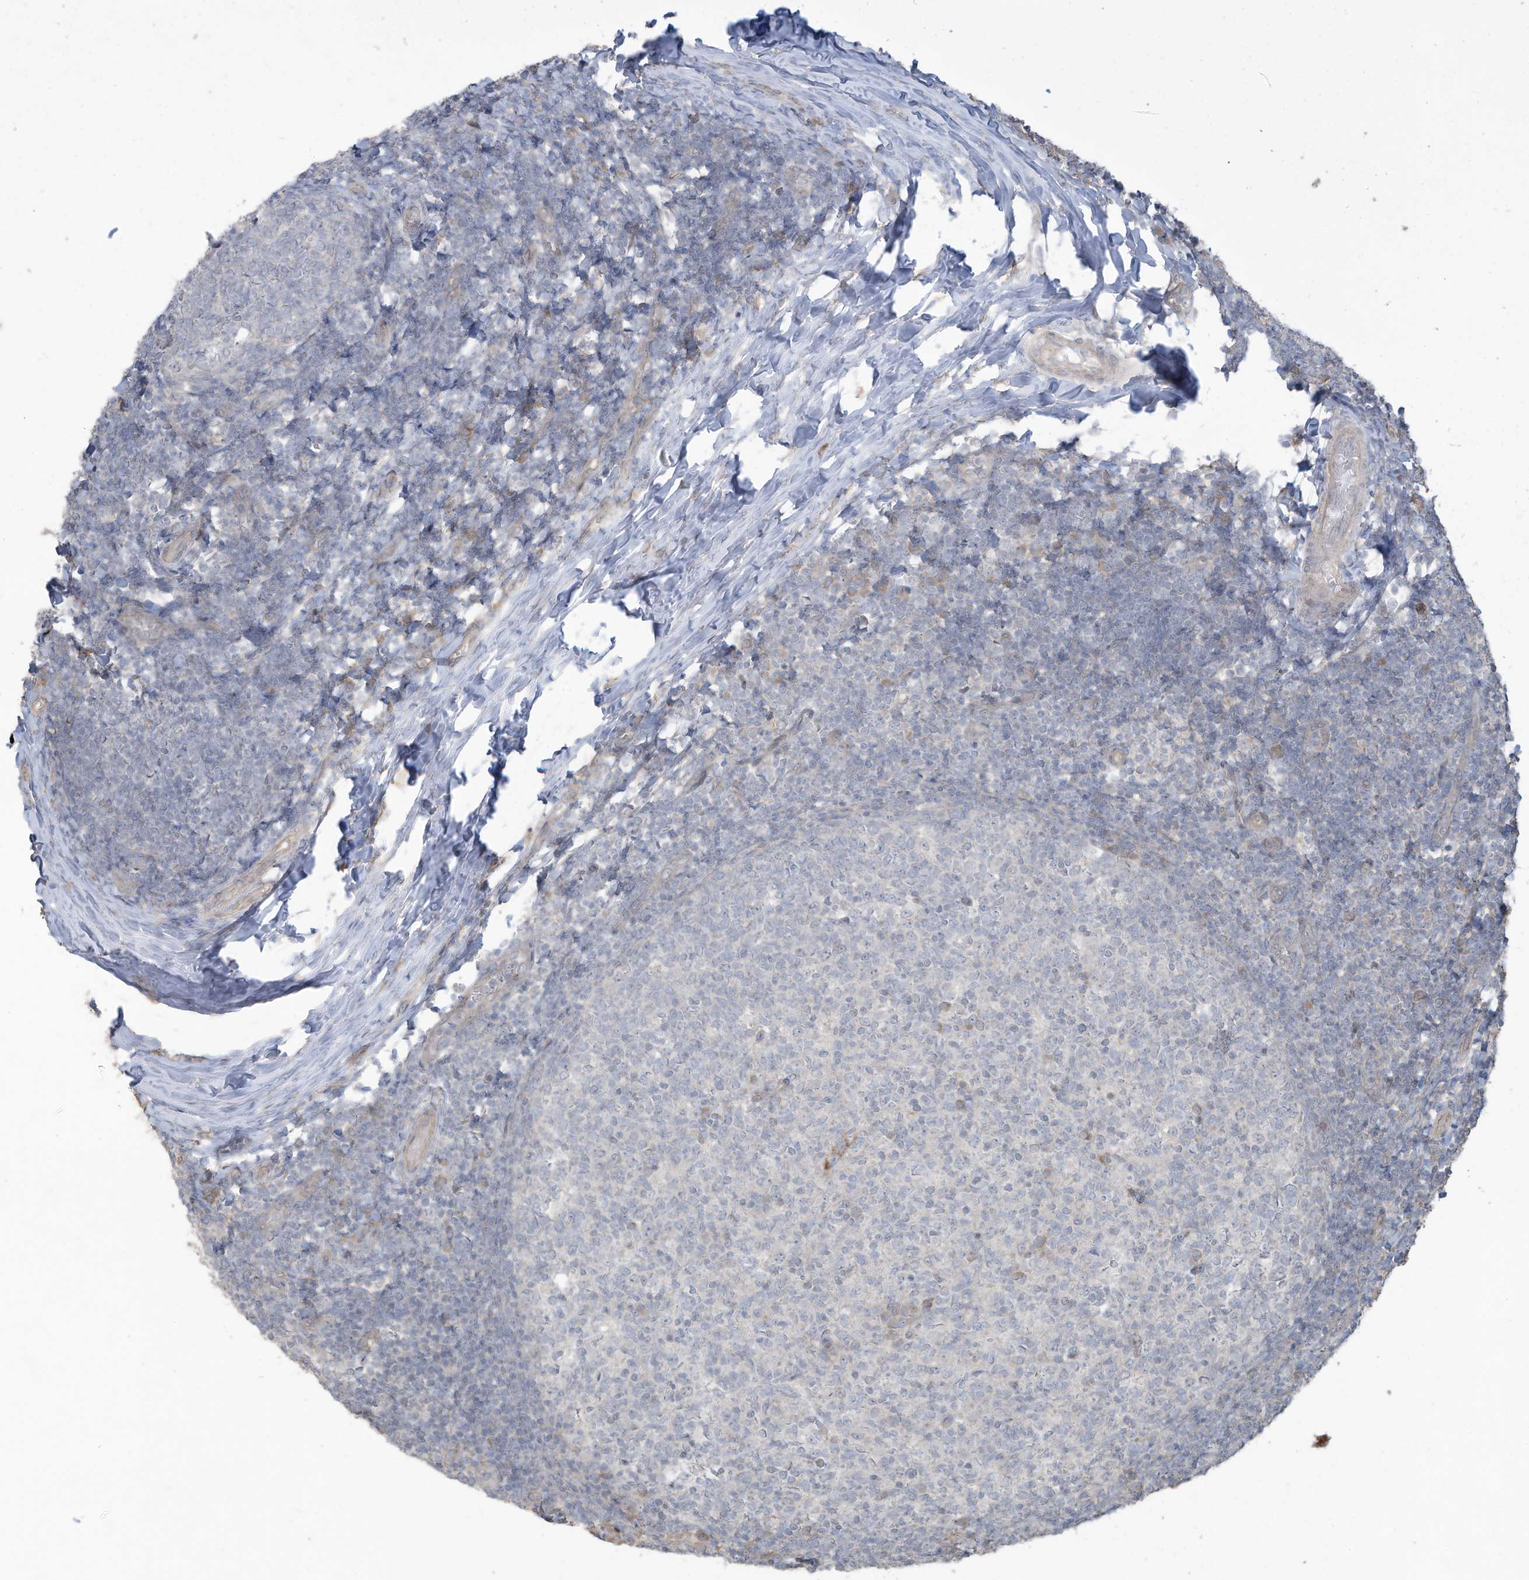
{"staining": {"intensity": "moderate", "quantity": "<25%", "location": "cytoplasmic/membranous"}, "tissue": "tonsil", "cell_type": "Germinal center cells", "image_type": "normal", "snomed": [{"axis": "morphology", "description": "Normal tissue, NOS"}, {"axis": "topography", "description": "Tonsil"}], "caption": "Immunohistochemical staining of normal human tonsil exhibits moderate cytoplasmic/membranous protein expression in approximately <25% of germinal center cells. The staining was performed using DAB to visualize the protein expression in brown, while the nuclei were stained in blue with hematoxylin (Magnification: 20x).", "gene": "MAGIX", "patient": {"sex": "female", "age": 19}}